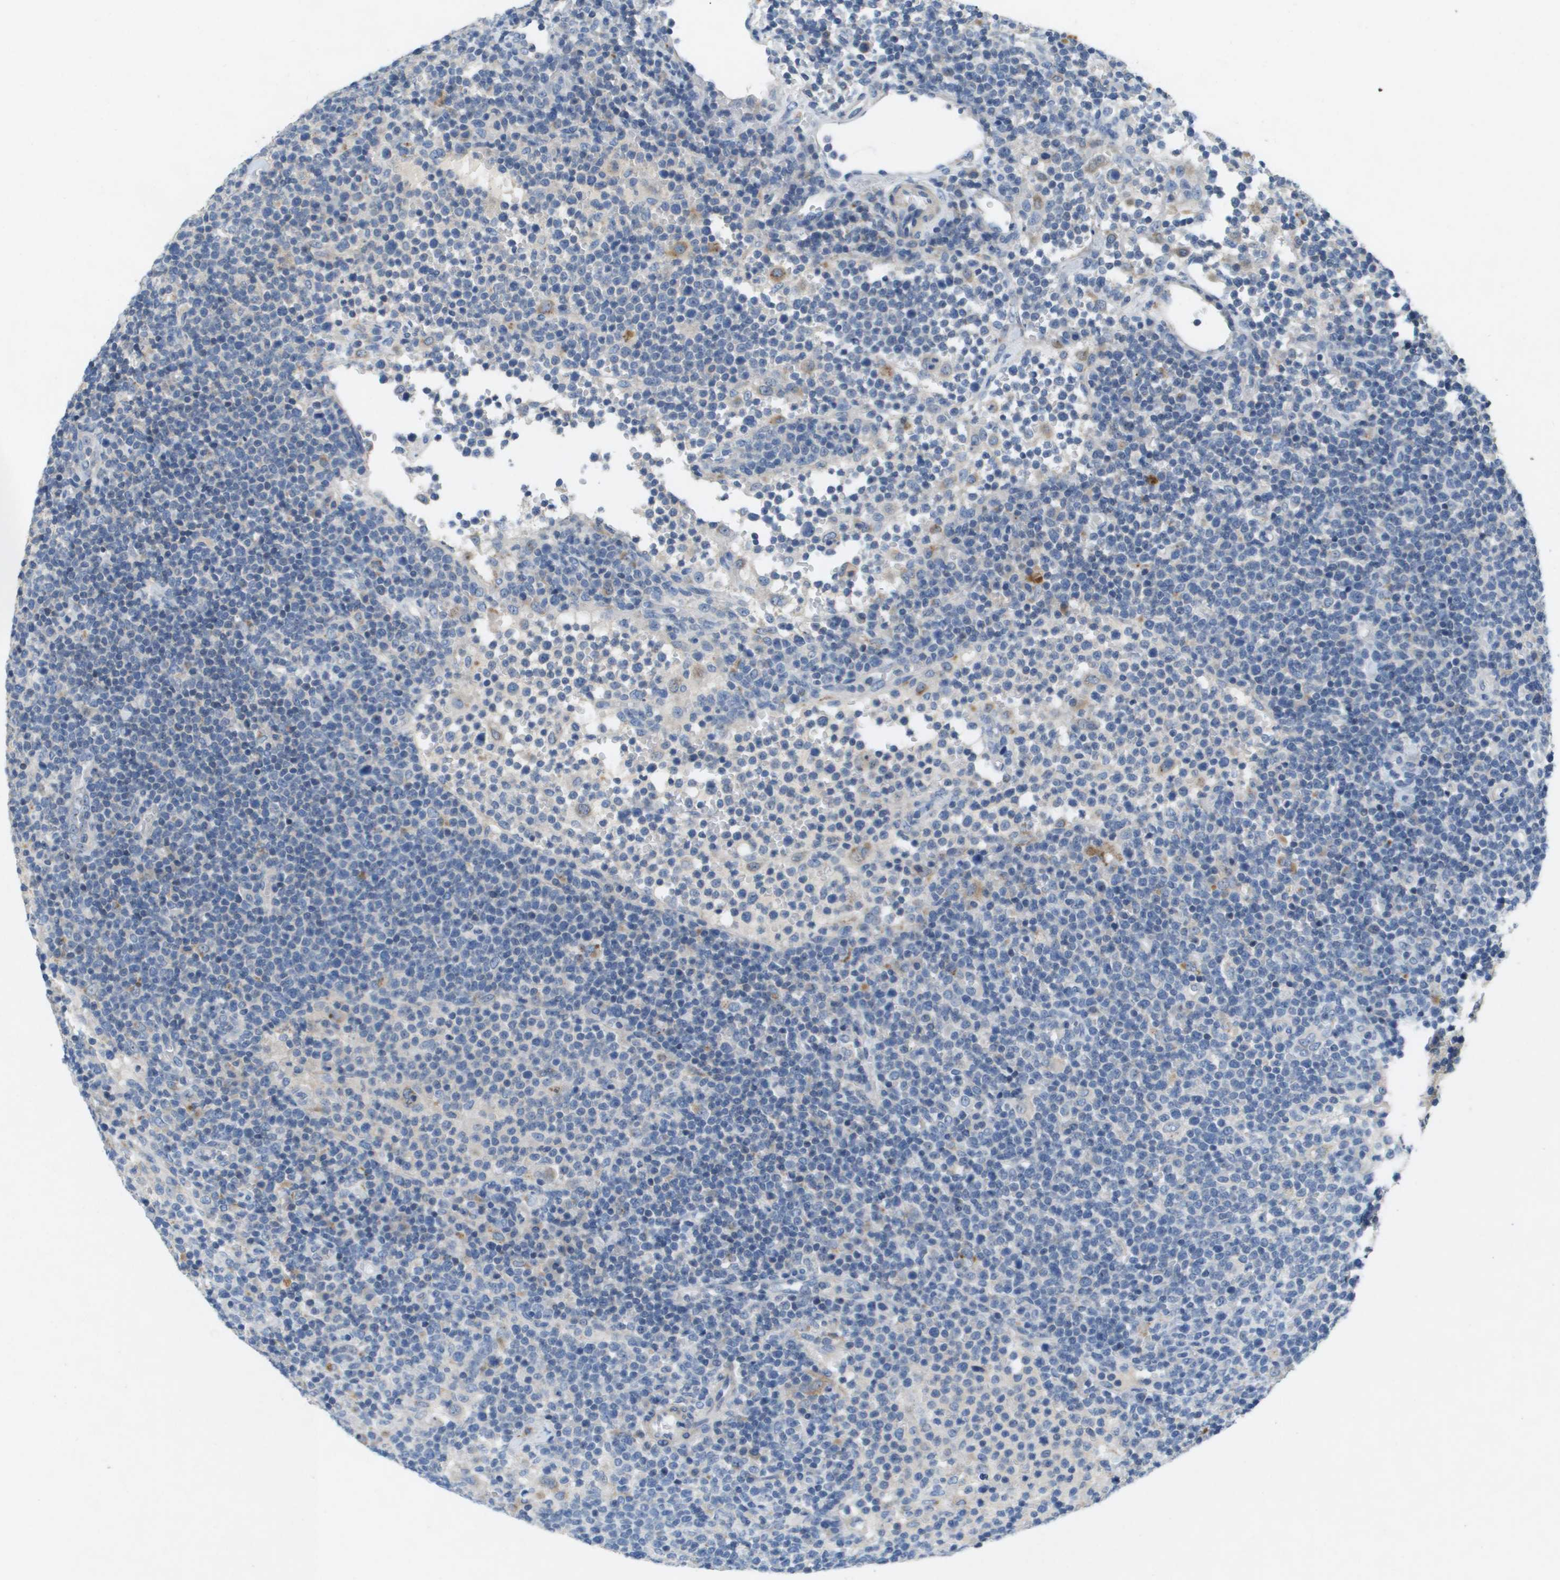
{"staining": {"intensity": "negative", "quantity": "none", "location": "none"}, "tissue": "lymphoma", "cell_type": "Tumor cells", "image_type": "cancer", "snomed": [{"axis": "morphology", "description": "Malignant lymphoma, non-Hodgkin's type, High grade"}, {"axis": "topography", "description": "Lymph node"}], "caption": "The immunohistochemistry (IHC) histopathology image has no significant expression in tumor cells of malignant lymphoma, non-Hodgkin's type (high-grade) tissue. (Immunohistochemistry (ihc), brightfield microscopy, high magnification).", "gene": "B3GNT5", "patient": {"sex": "male", "age": 61}}